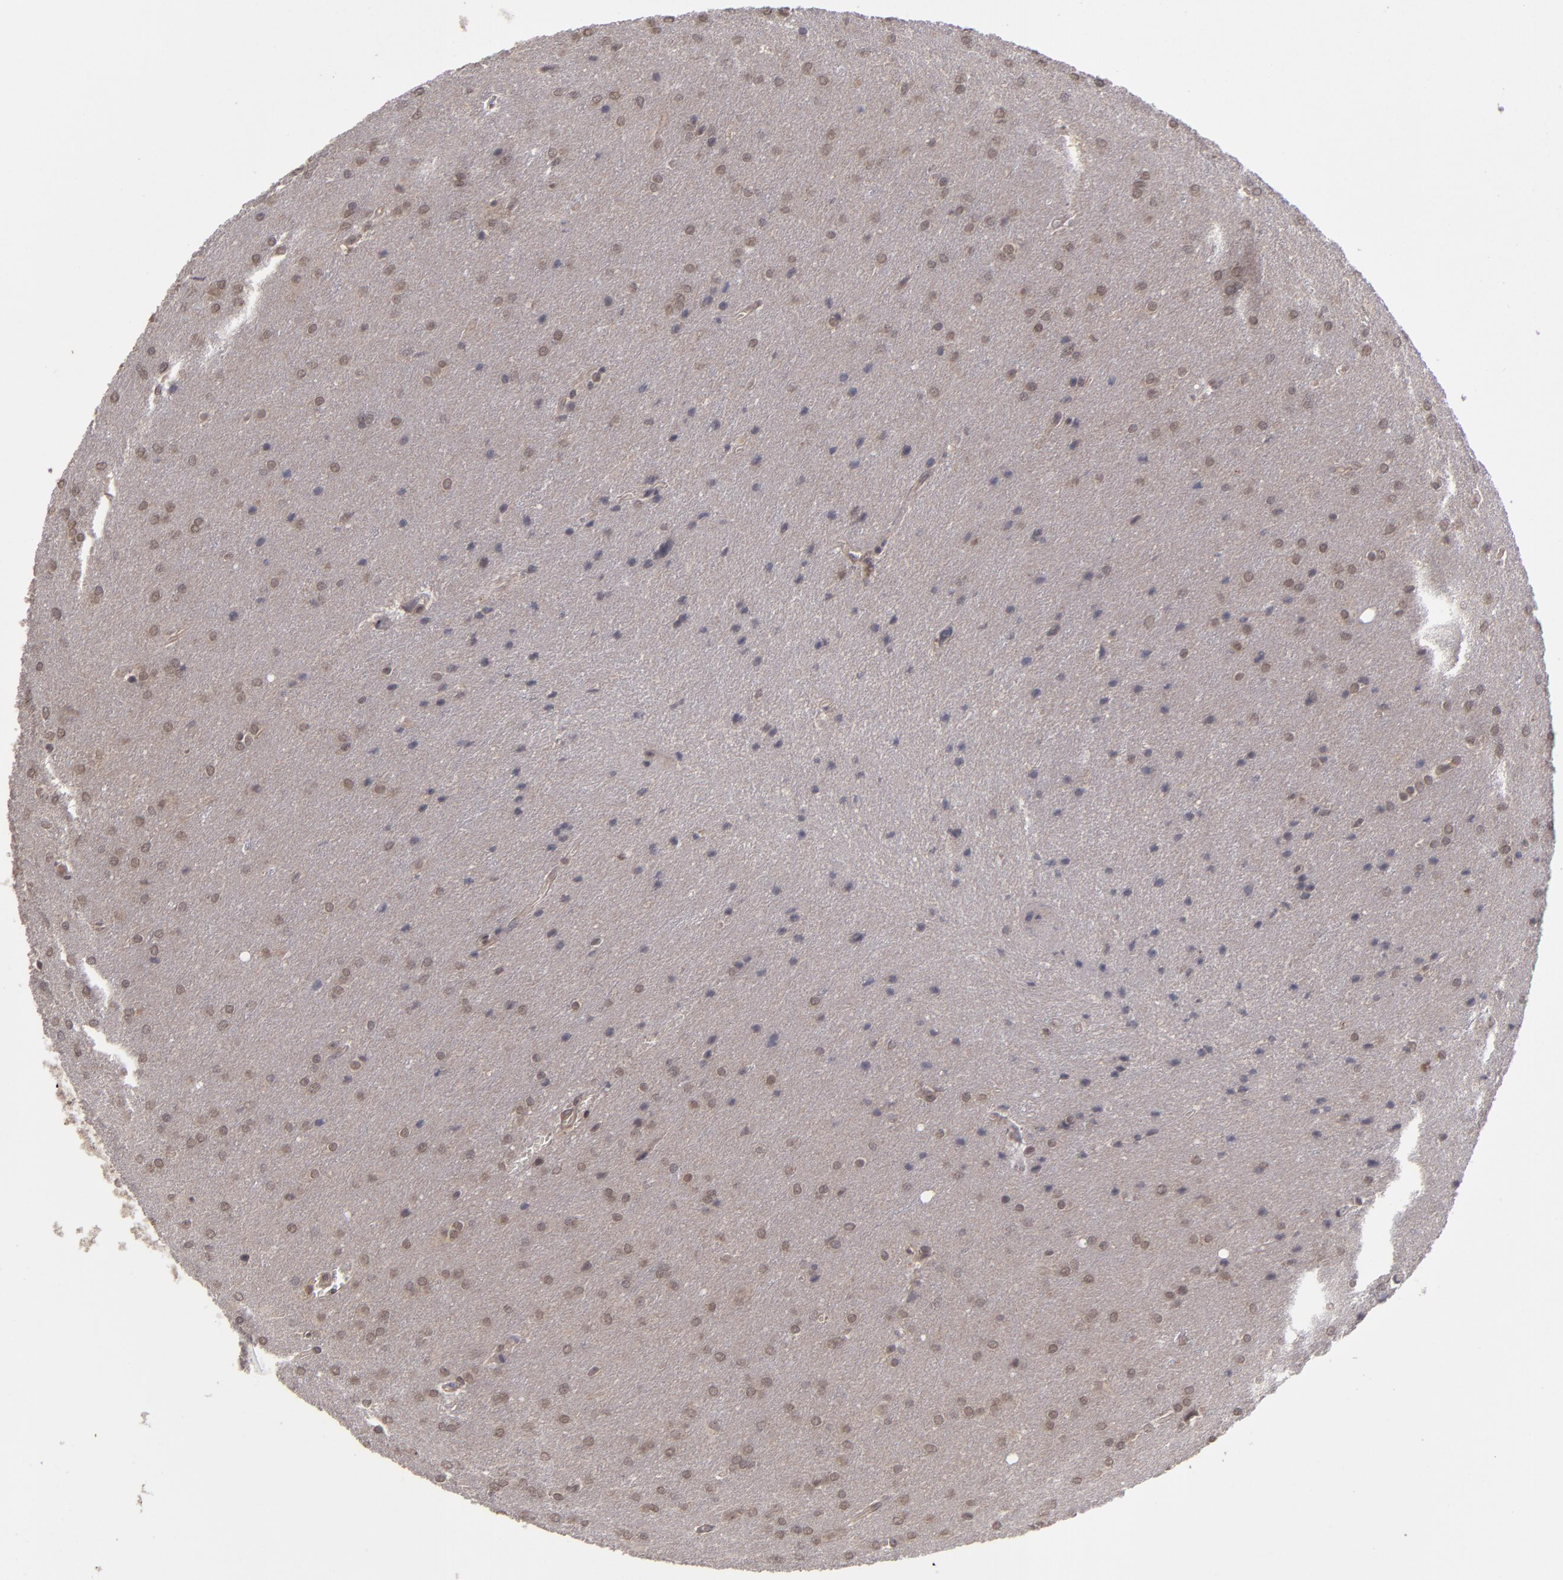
{"staining": {"intensity": "moderate", "quantity": "25%-75%", "location": "cytoplasmic/membranous,nuclear"}, "tissue": "glioma", "cell_type": "Tumor cells", "image_type": "cancer", "snomed": [{"axis": "morphology", "description": "Glioma, malignant, Low grade"}, {"axis": "topography", "description": "Brain"}], "caption": "A brown stain labels moderate cytoplasmic/membranous and nuclear positivity of a protein in human low-grade glioma (malignant) tumor cells.", "gene": "TYMS", "patient": {"sex": "female", "age": 32}}